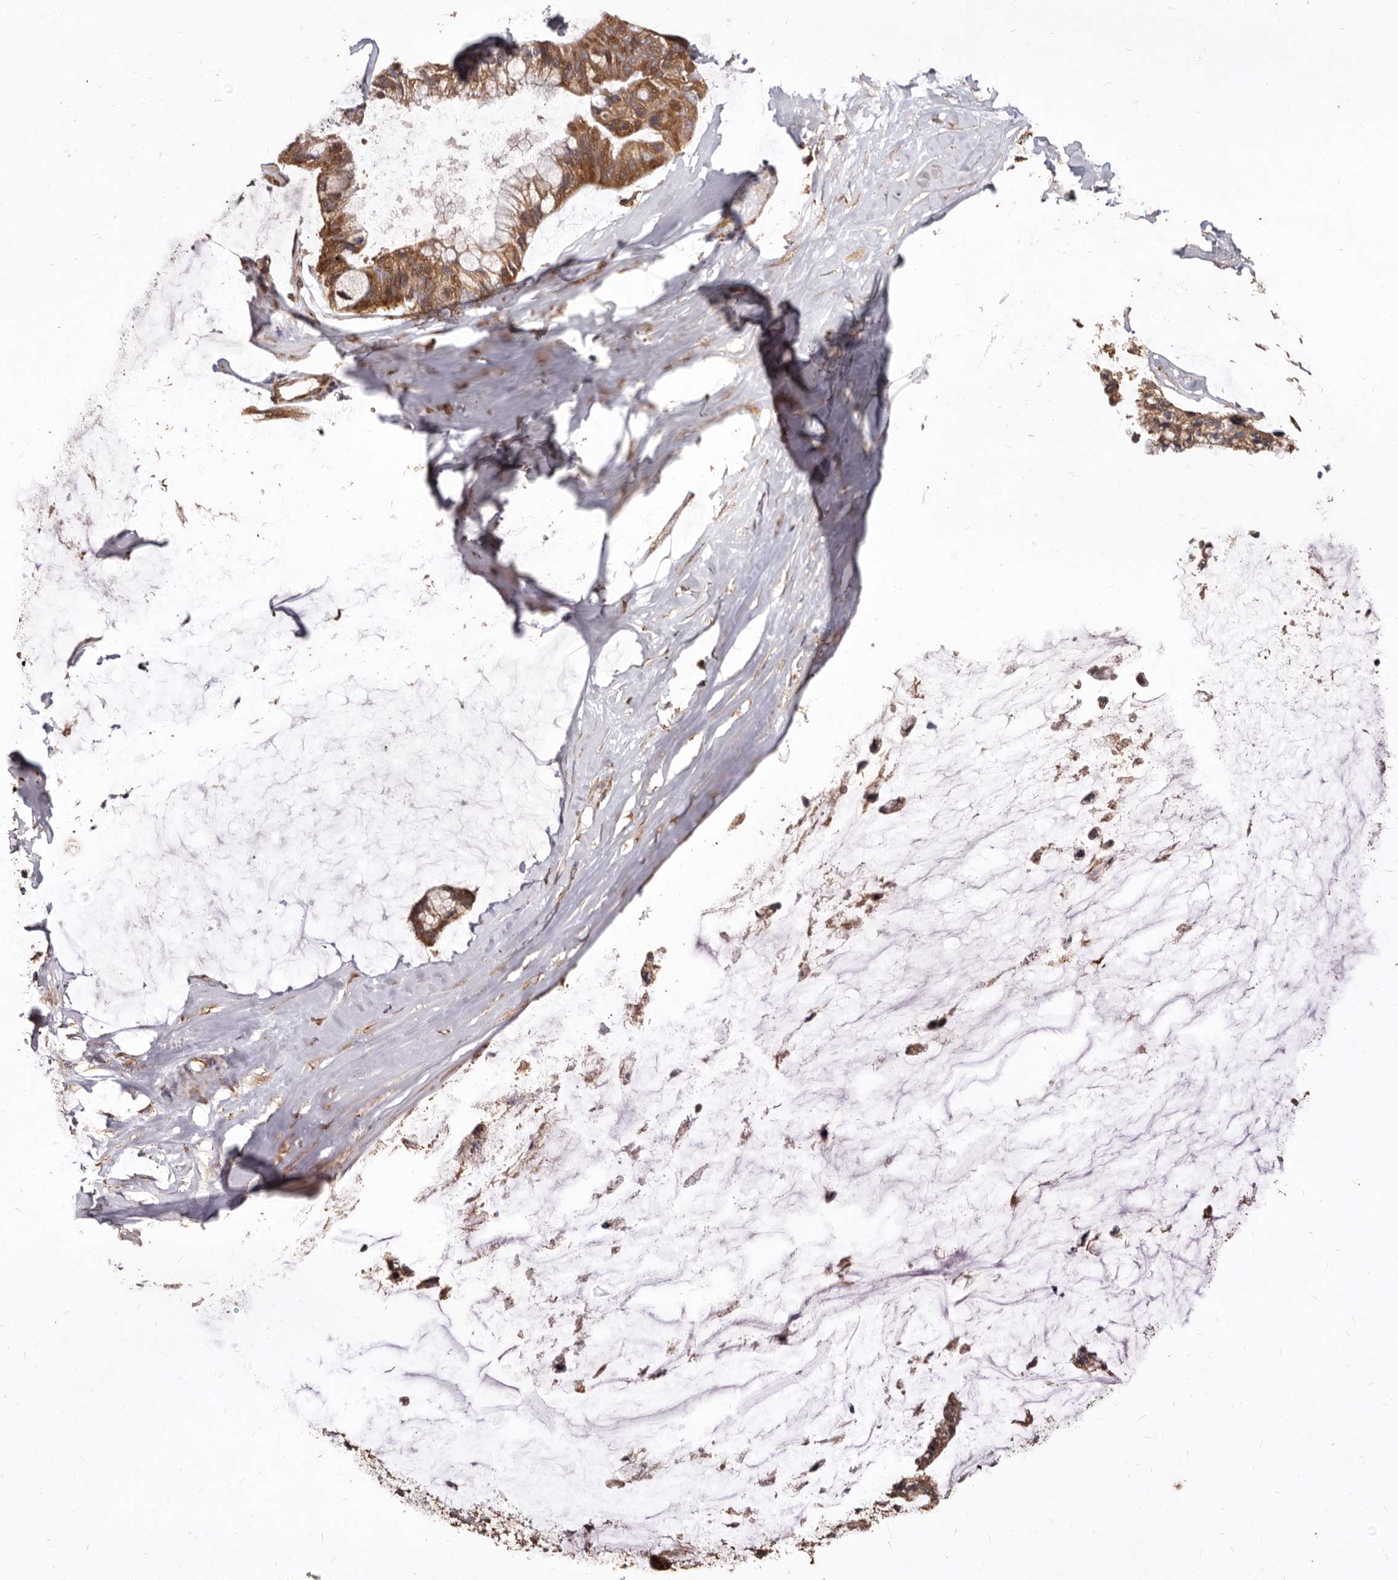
{"staining": {"intensity": "moderate", "quantity": ">75%", "location": "cytoplasmic/membranous"}, "tissue": "ovarian cancer", "cell_type": "Tumor cells", "image_type": "cancer", "snomed": [{"axis": "morphology", "description": "Cystadenocarcinoma, mucinous, NOS"}, {"axis": "topography", "description": "Ovary"}], "caption": "DAB immunohistochemical staining of ovarian cancer displays moderate cytoplasmic/membranous protein positivity in approximately >75% of tumor cells.", "gene": "STEAP2", "patient": {"sex": "female", "age": 39}}